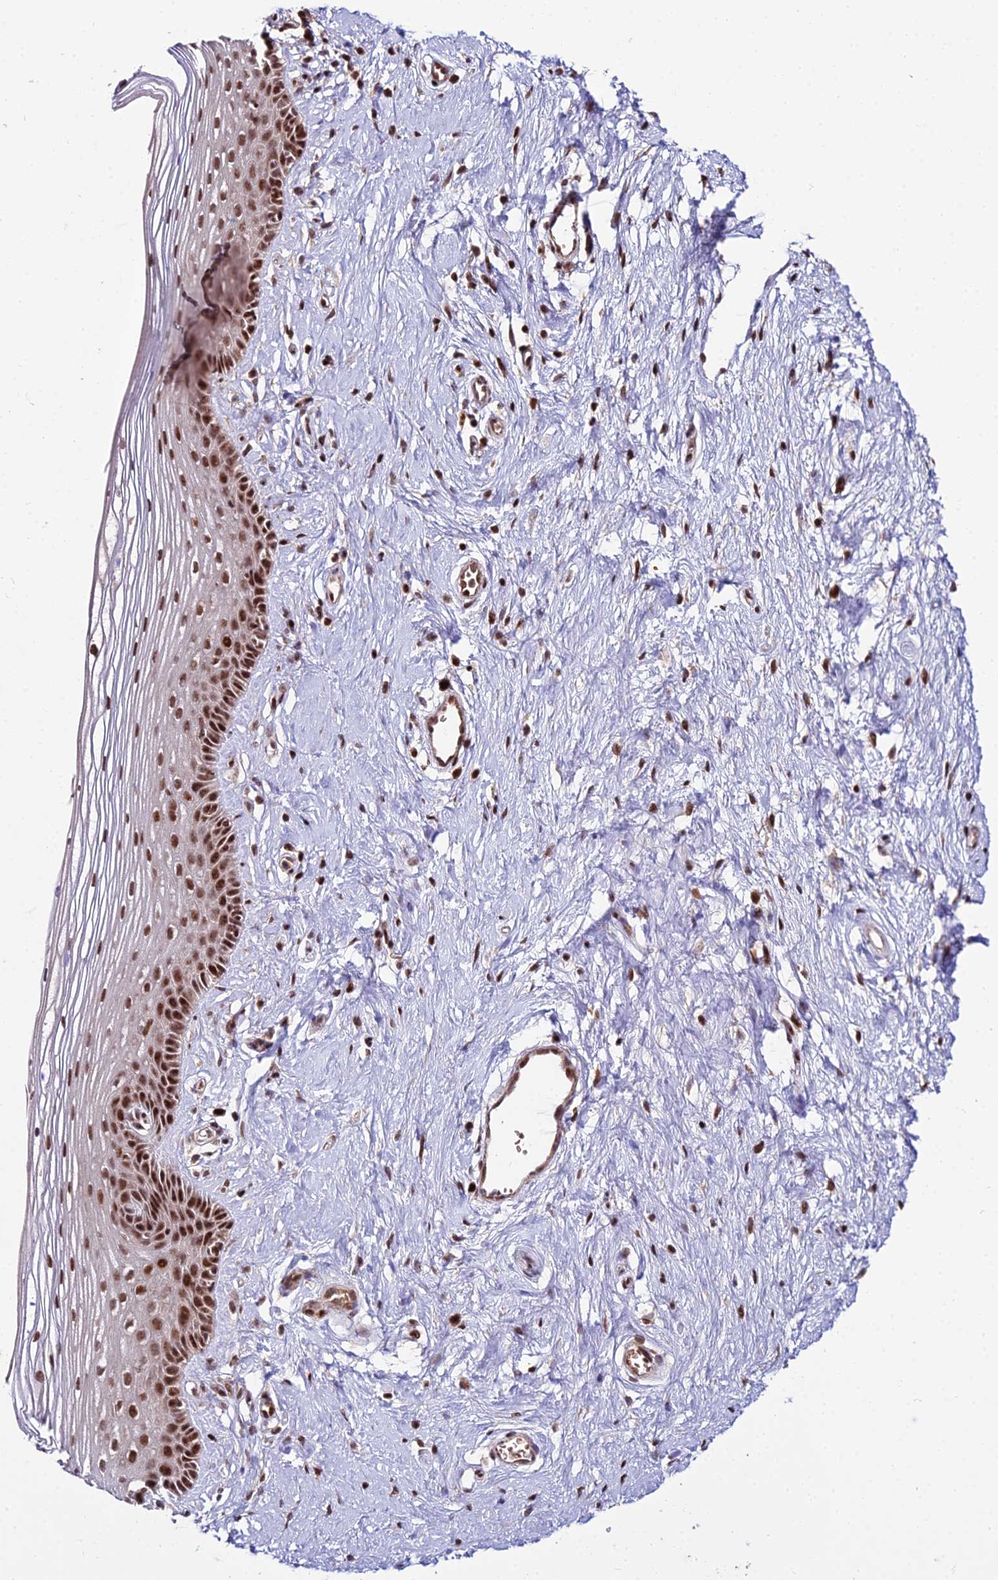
{"staining": {"intensity": "strong", "quantity": ">75%", "location": "nuclear"}, "tissue": "vagina", "cell_type": "Squamous epithelial cells", "image_type": "normal", "snomed": [{"axis": "morphology", "description": "Normal tissue, NOS"}, {"axis": "topography", "description": "Vagina"}], "caption": "Approximately >75% of squamous epithelial cells in normal human vagina reveal strong nuclear protein positivity as visualized by brown immunohistochemical staining.", "gene": "CIB3", "patient": {"sex": "female", "age": 46}}